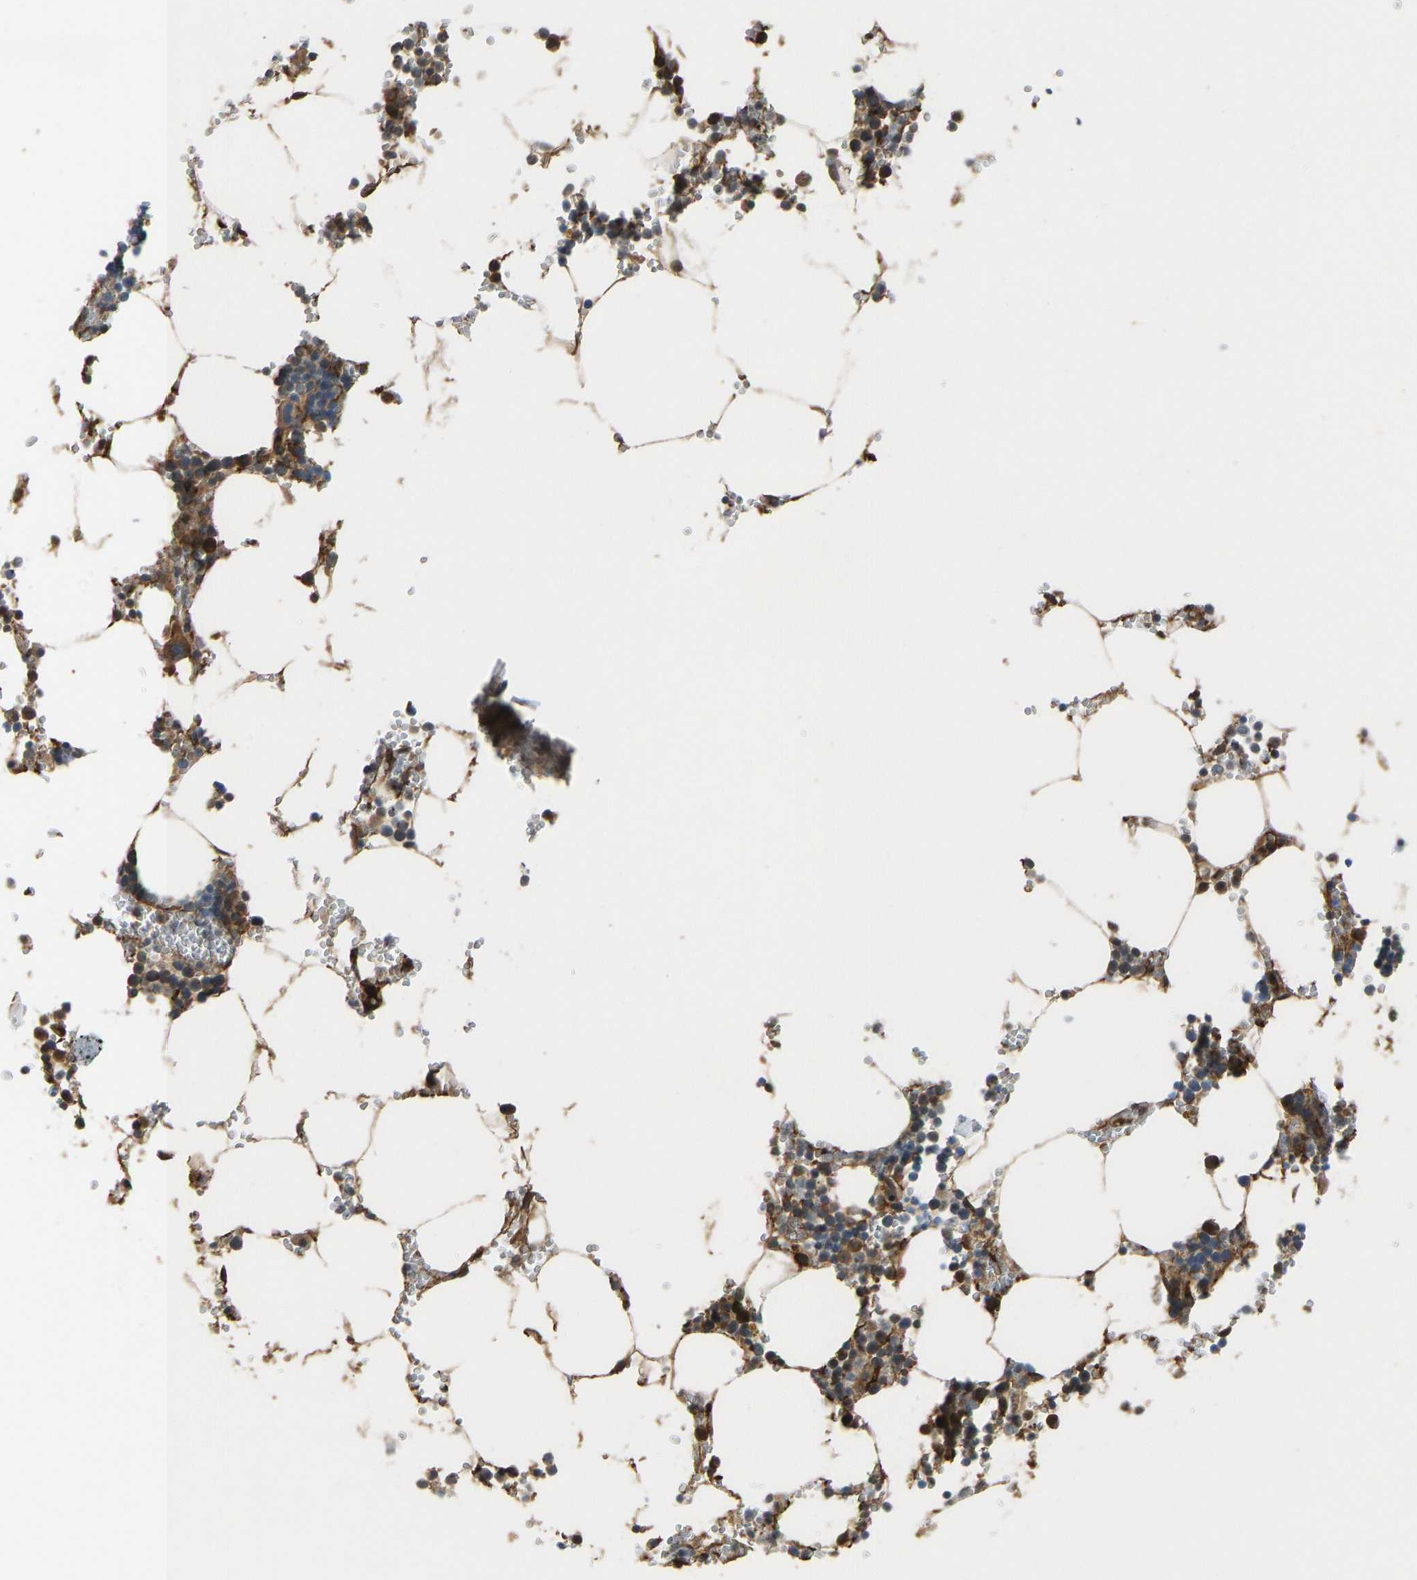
{"staining": {"intensity": "moderate", "quantity": "25%-75%", "location": "cytoplasmic/membranous"}, "tissue": "bone marrow", "cell_type": "Hematopoietic cells", "image_type": "normal", "snomed": [{"axis": "morphology", "description": "Normal tissue, NOS"}, {"axis": "topography", "description": "Bone marrow"}], "caption": "An immunohistochemistry (IHC) micrograph of unremarkable tissue is shown. Protein staining in brown highlights moderate cytoplasmic/membranous positivity in bone marrow within hematopoietic cells. (Stains: DAB in brown, nuclei in blue, Microscopy: brightfield microscopy at high magnification).", "gene": "CCT8", "patient": {"sex": "male", "age": 70}}